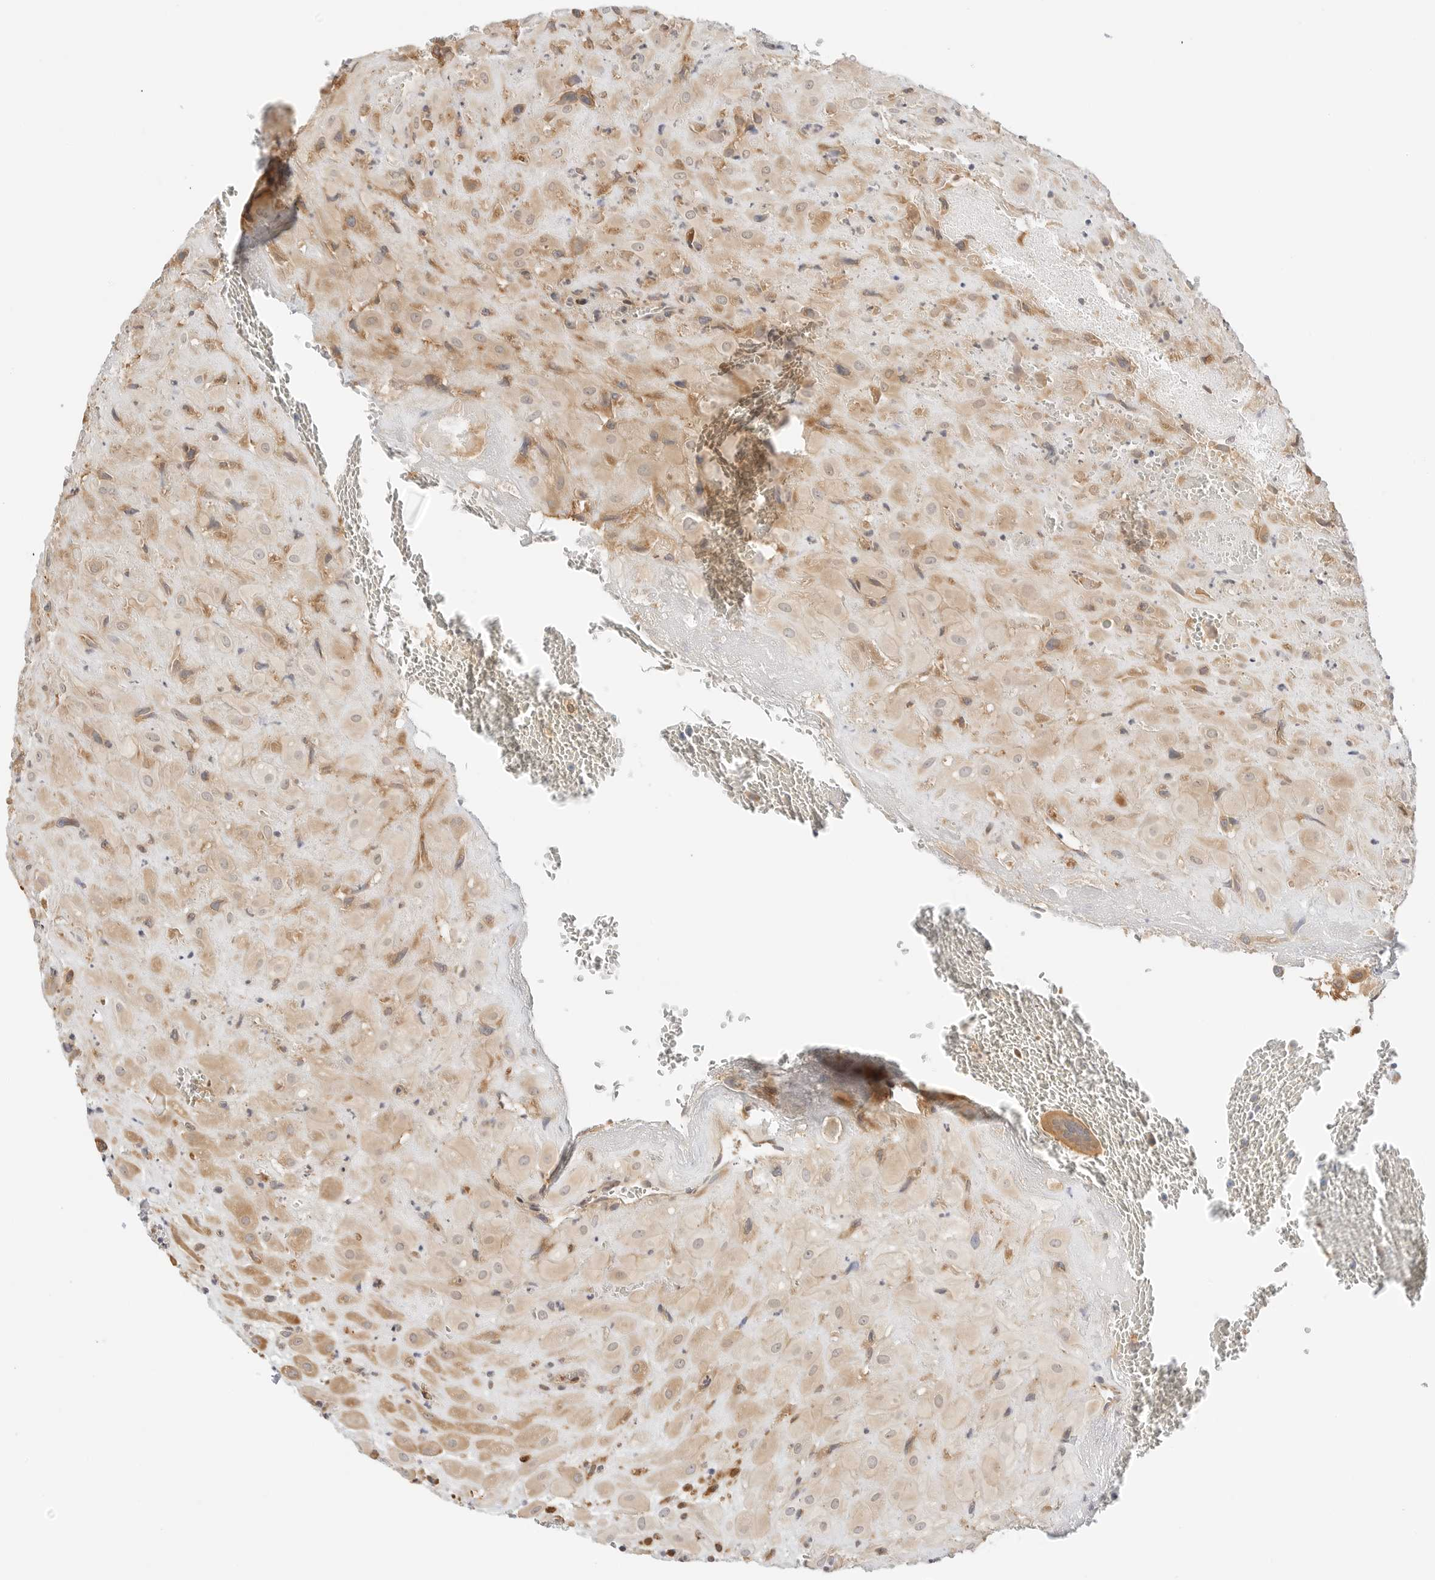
{"staining": {"intensity": "moderate", "quantity": "<25%", "location": "cytoplasmic/membranous"}, "tissue": "placenta", "cell_type": "Decidual cells", "image_type": "normal", "snomed": [{"axis": "morphology", "description": "Normal tissue, NOS"}, {"axis": "topography", "description": "Placenta"}], "caption": "IHC (DAB (3,3'-diaminobenzidine)) staining of normal placenta displays moderate cytoplasmic/membranous protein staining in about <25% of decidual cells.", "gene": "ERO1B", "patient": {"sex": "female", "age": 35}}